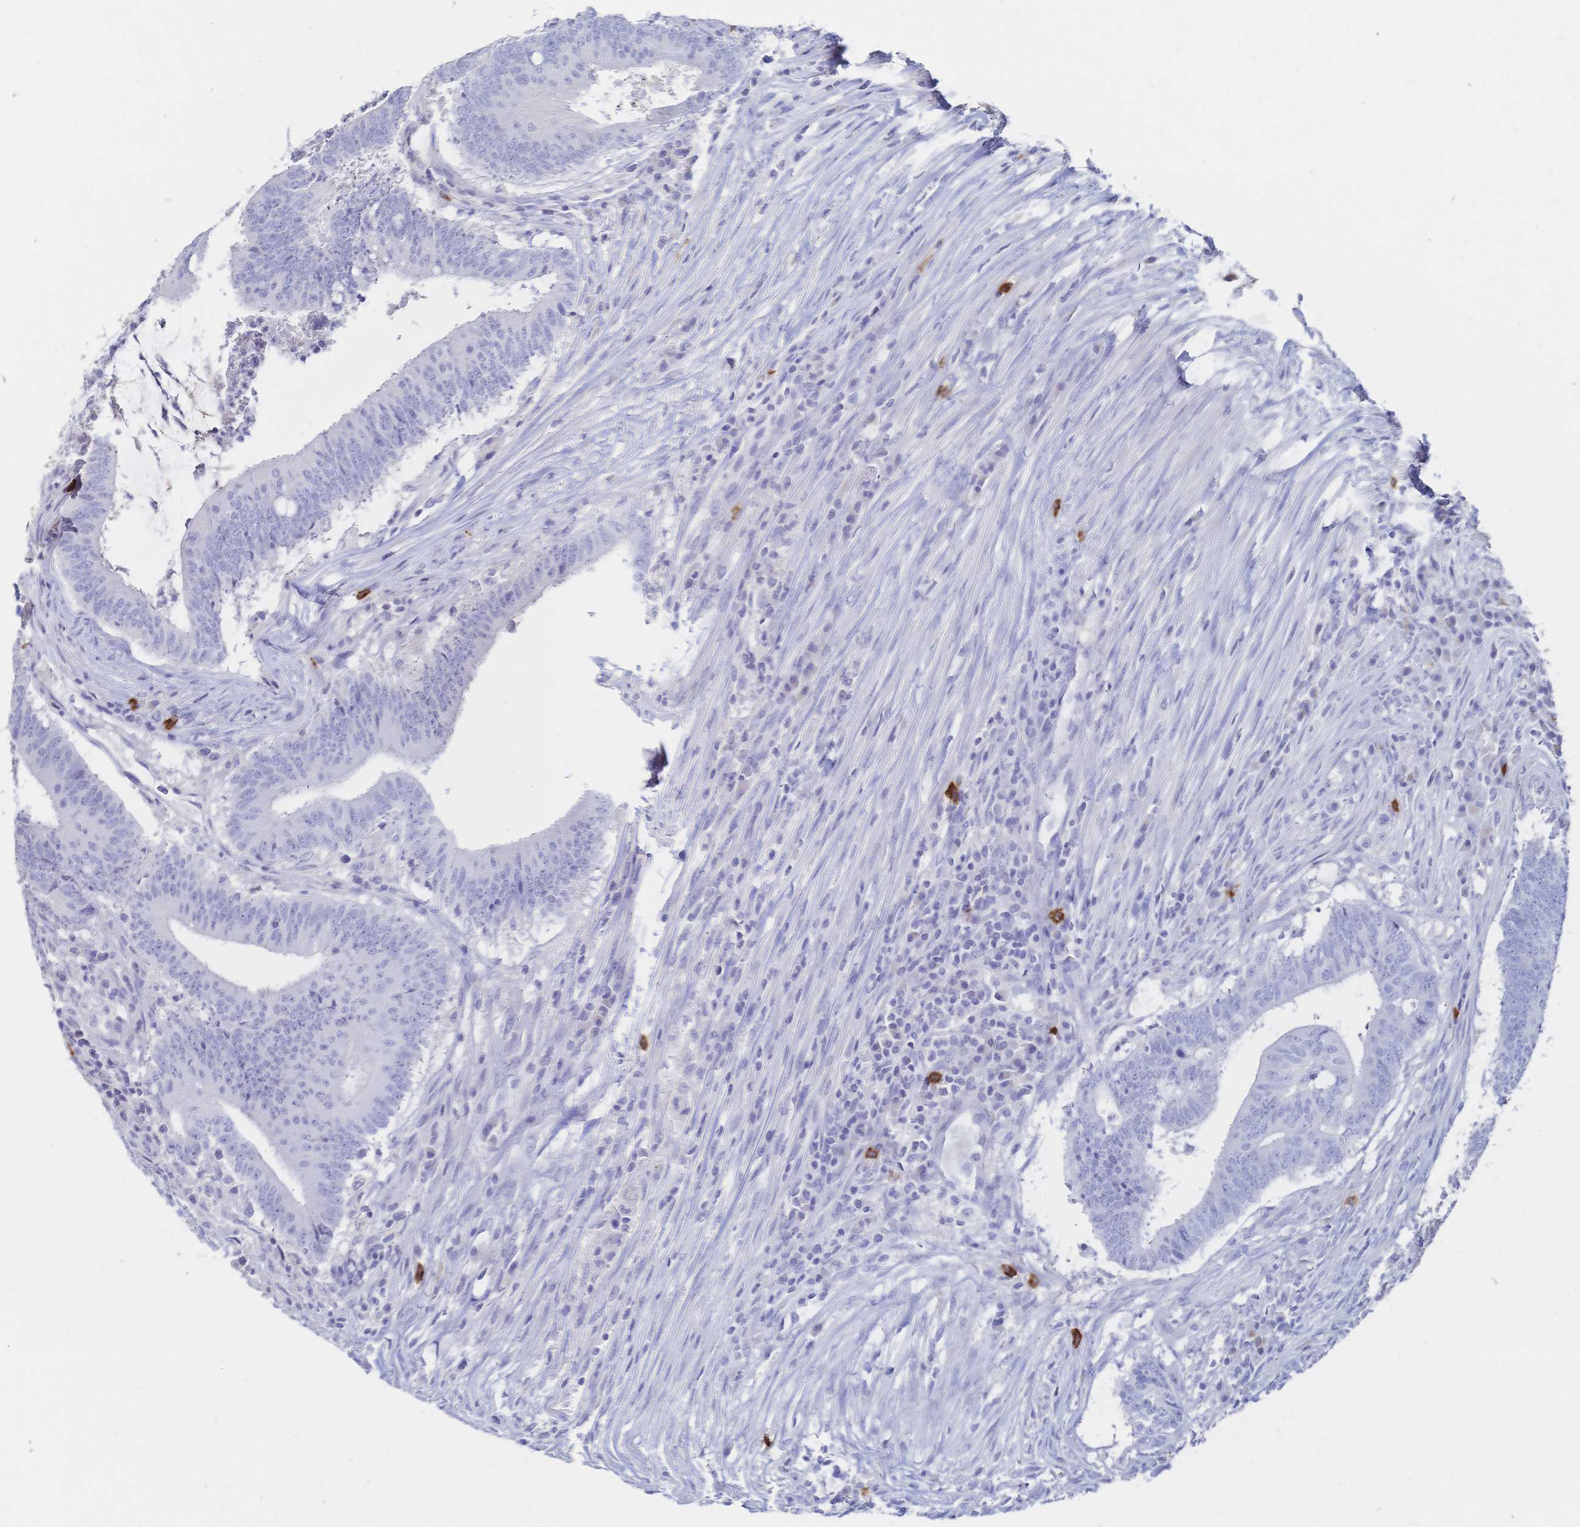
{"staining": {"intensity": "negative", "quantity": "none", "location": "none"}, "tissue": "colorectal cancer", "cell_type": "Tumor cells", "image_type": "cancer", "snomed": [{"axis": "morphology", "description": "Adenocarcinoma, NOS"}, {"axis": "topography", "description": "Colon"}], "caption": "The histopathology image demonstrates no staining of tumor cells in colorectal cancer.", "gene": "IL2RB", "patient": {"sex": "female", "age": 43}}